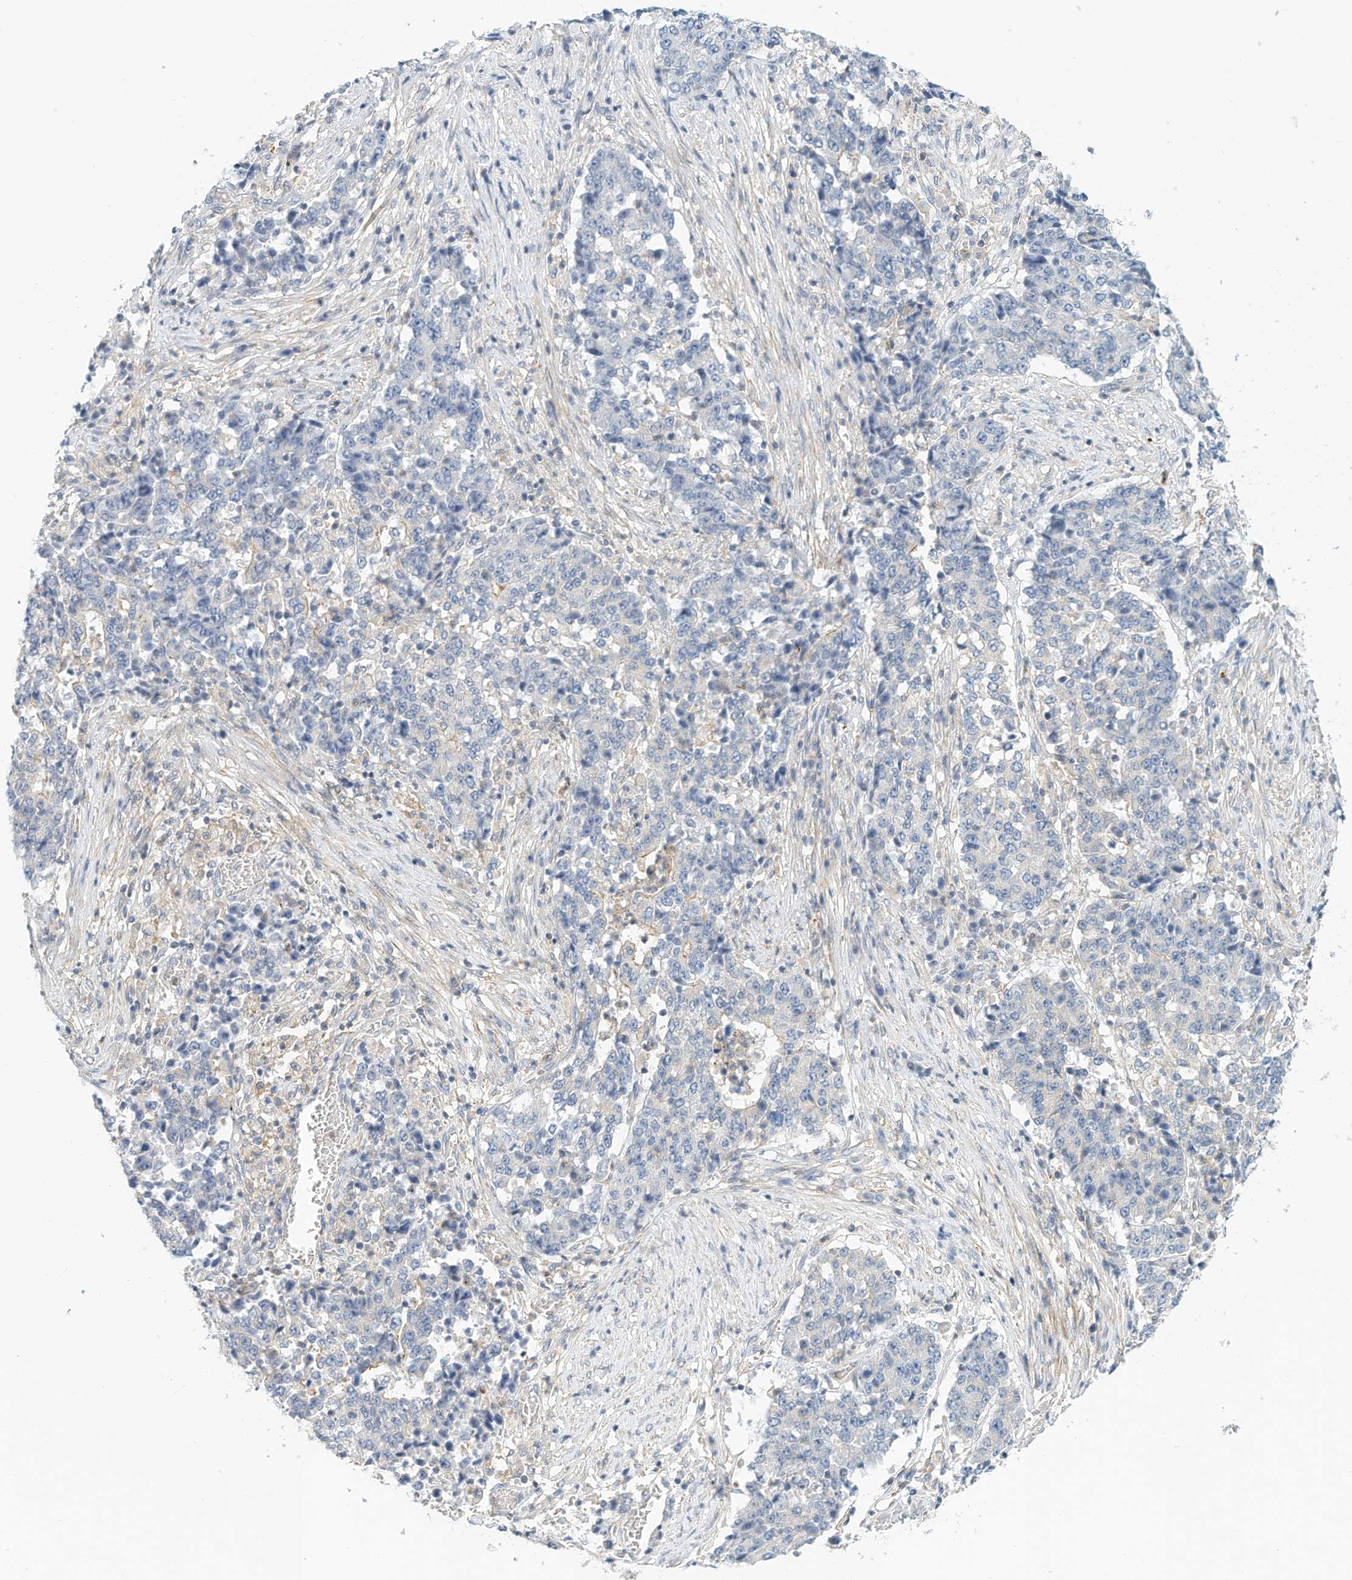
{"staining": {"intensity": "negative", "quantity": "none", "location": "none"}, "tissue": "stomach cancer", "cell_type": "Tumor cells", "image_type": "cancer", "snomed": [{"axis": "morphology", "description": "Adenocarcinoma, NOS"}, {"axis": "topography", "description": "Stomach"}], "caption": "This is a photomicrograph of immunohistochemistry staining of stomach cancer, which shows no expression in tumor cells.", "gene": "MICAL1", "patient": {"sex": "male", "age": 59}}